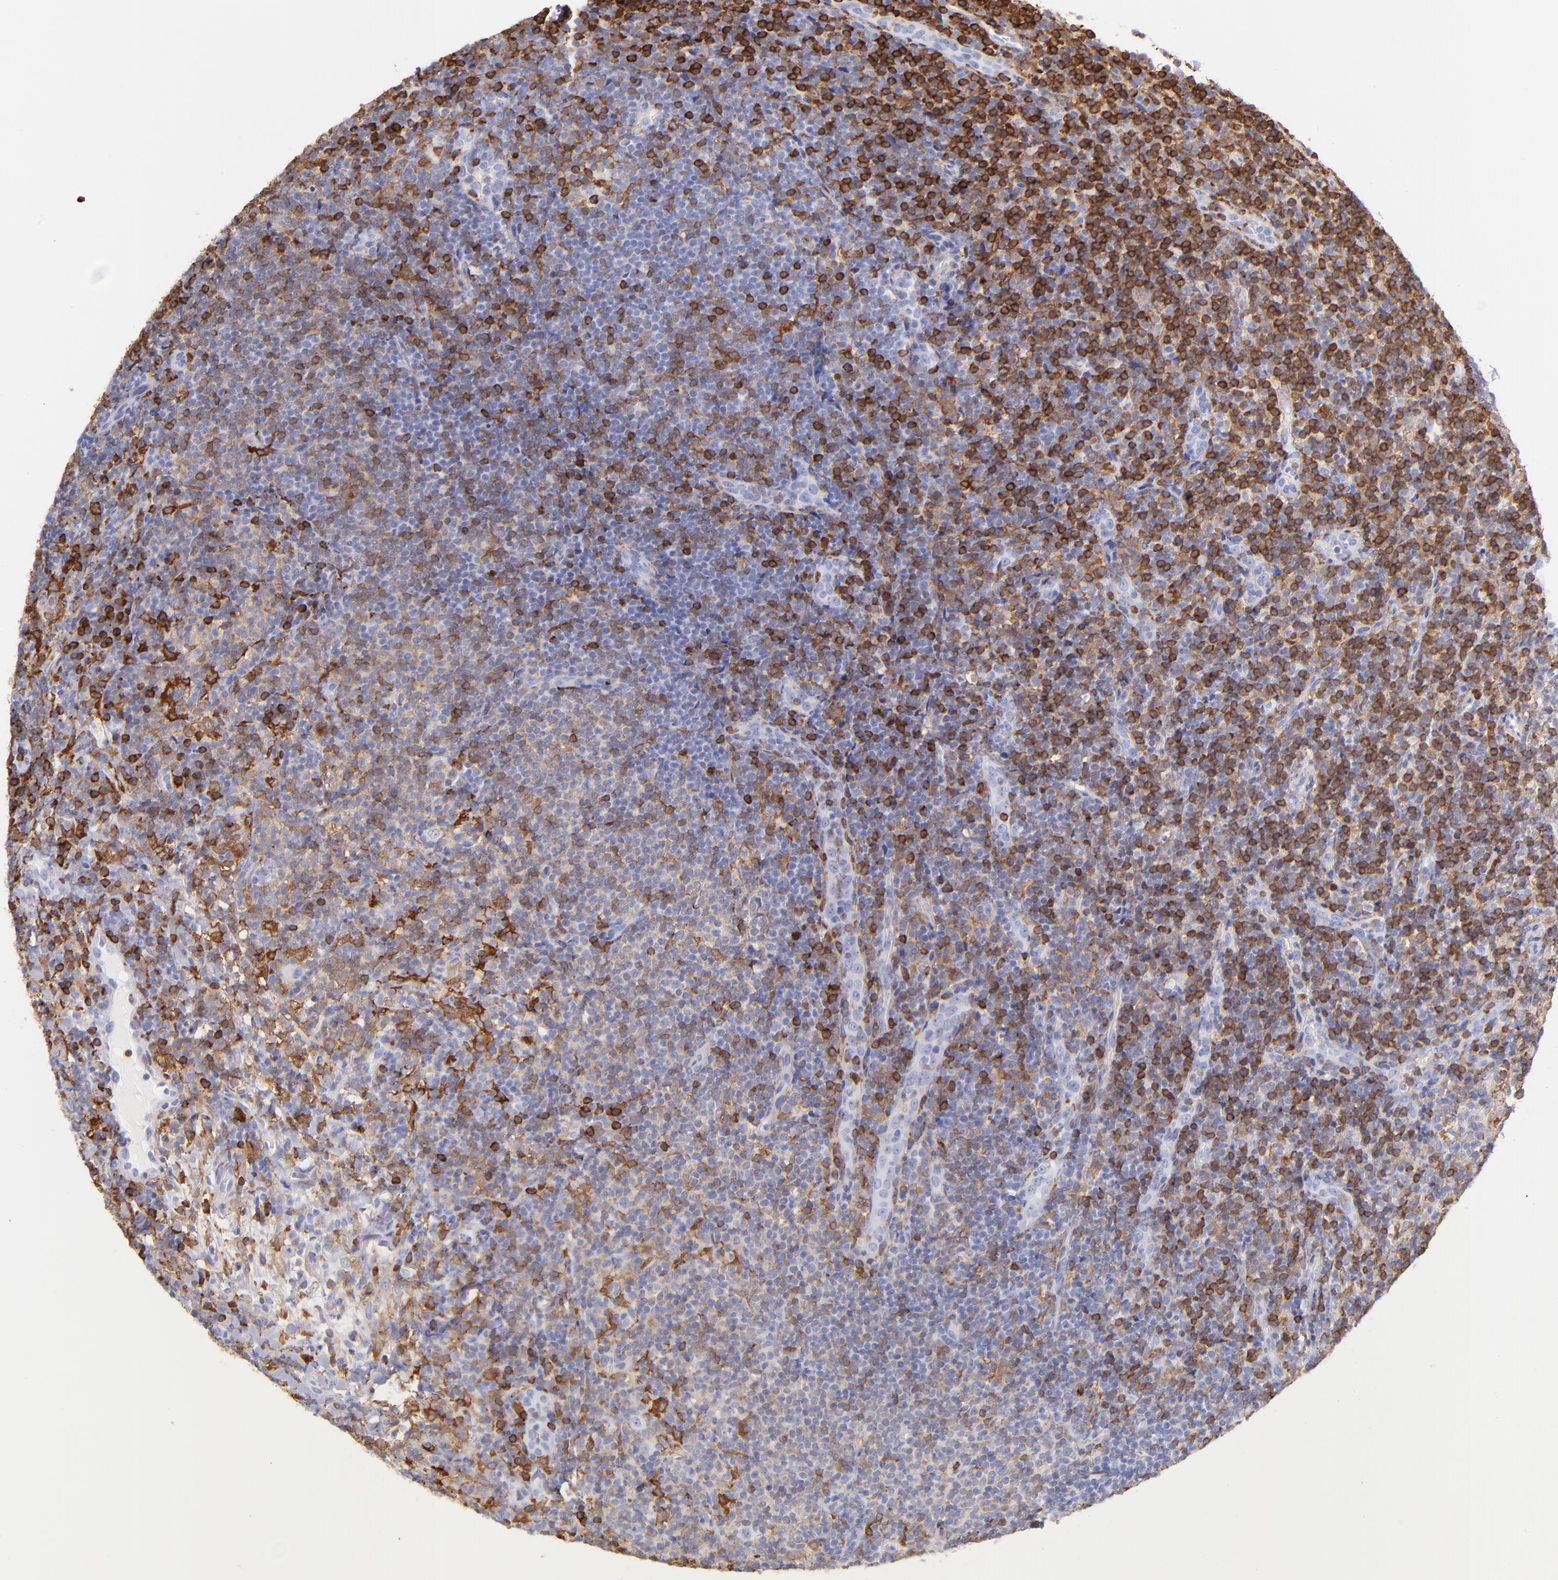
{"staining": {"intensity": "strong", "quantity": "25%-75%", "location": "cytoplasmic/membranous"}, "tissue": "lymphoma", "cell_type": "Tumor cells", "image_type": "cancer", "snomed": [{"axis": "morphology", "description": "Malignant lymphoma, non-Hodgkin's type, Low grade"}, {"axis": "topography", "description": "Lymph node"}], "caption": "An image of lymphoma stained for a protein demonstrates strong cytoplasmic/membranous brown staining in tumor cells. (IHC, brightfield microscopy, high magnification).", "gene": "PRKCA", "patient": {"sex": "female", "age": 76}}